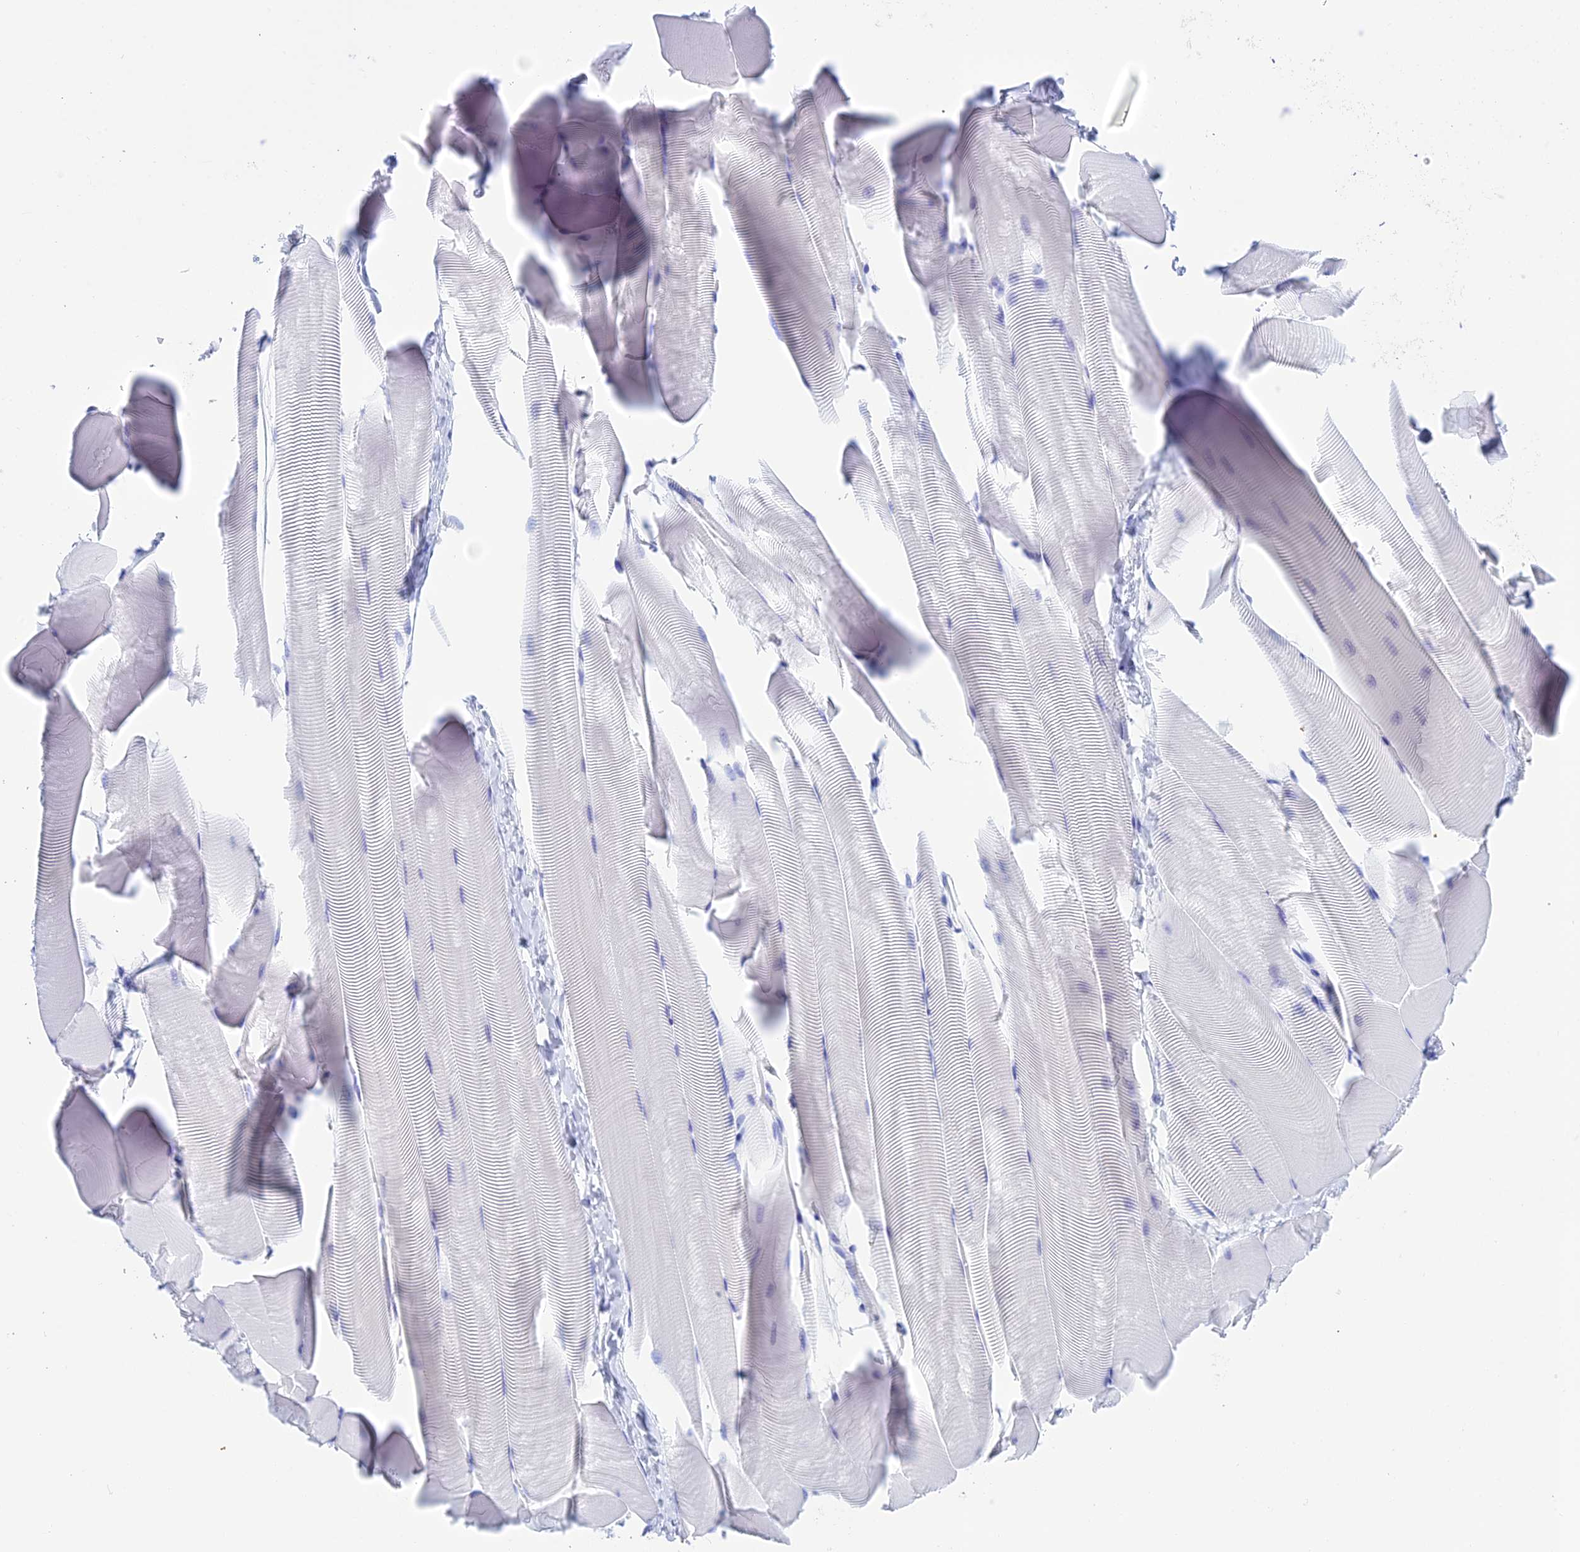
{"staining": {"intensity": "negative", "quantity": "none", "location": "none"}, "tissue": "skeletal muscle", "cell_type": "Myocytes", "image_type": "normal", "snomed": [{"axis": "morphology", "description": "Normal tissue, NOS"}, {"axis": "topography", "description": "Skeletal muscle"}], "caption": "Myocytes are negative for protein expression in unremarkable human skeletal muscle. (DAB (3,3'-diaminobenzidine) immunohistochemistry (IHC) with hematoxylin counter stain).", "gene": "REG1A", "patient": {"sex": "male", "age": 25}}